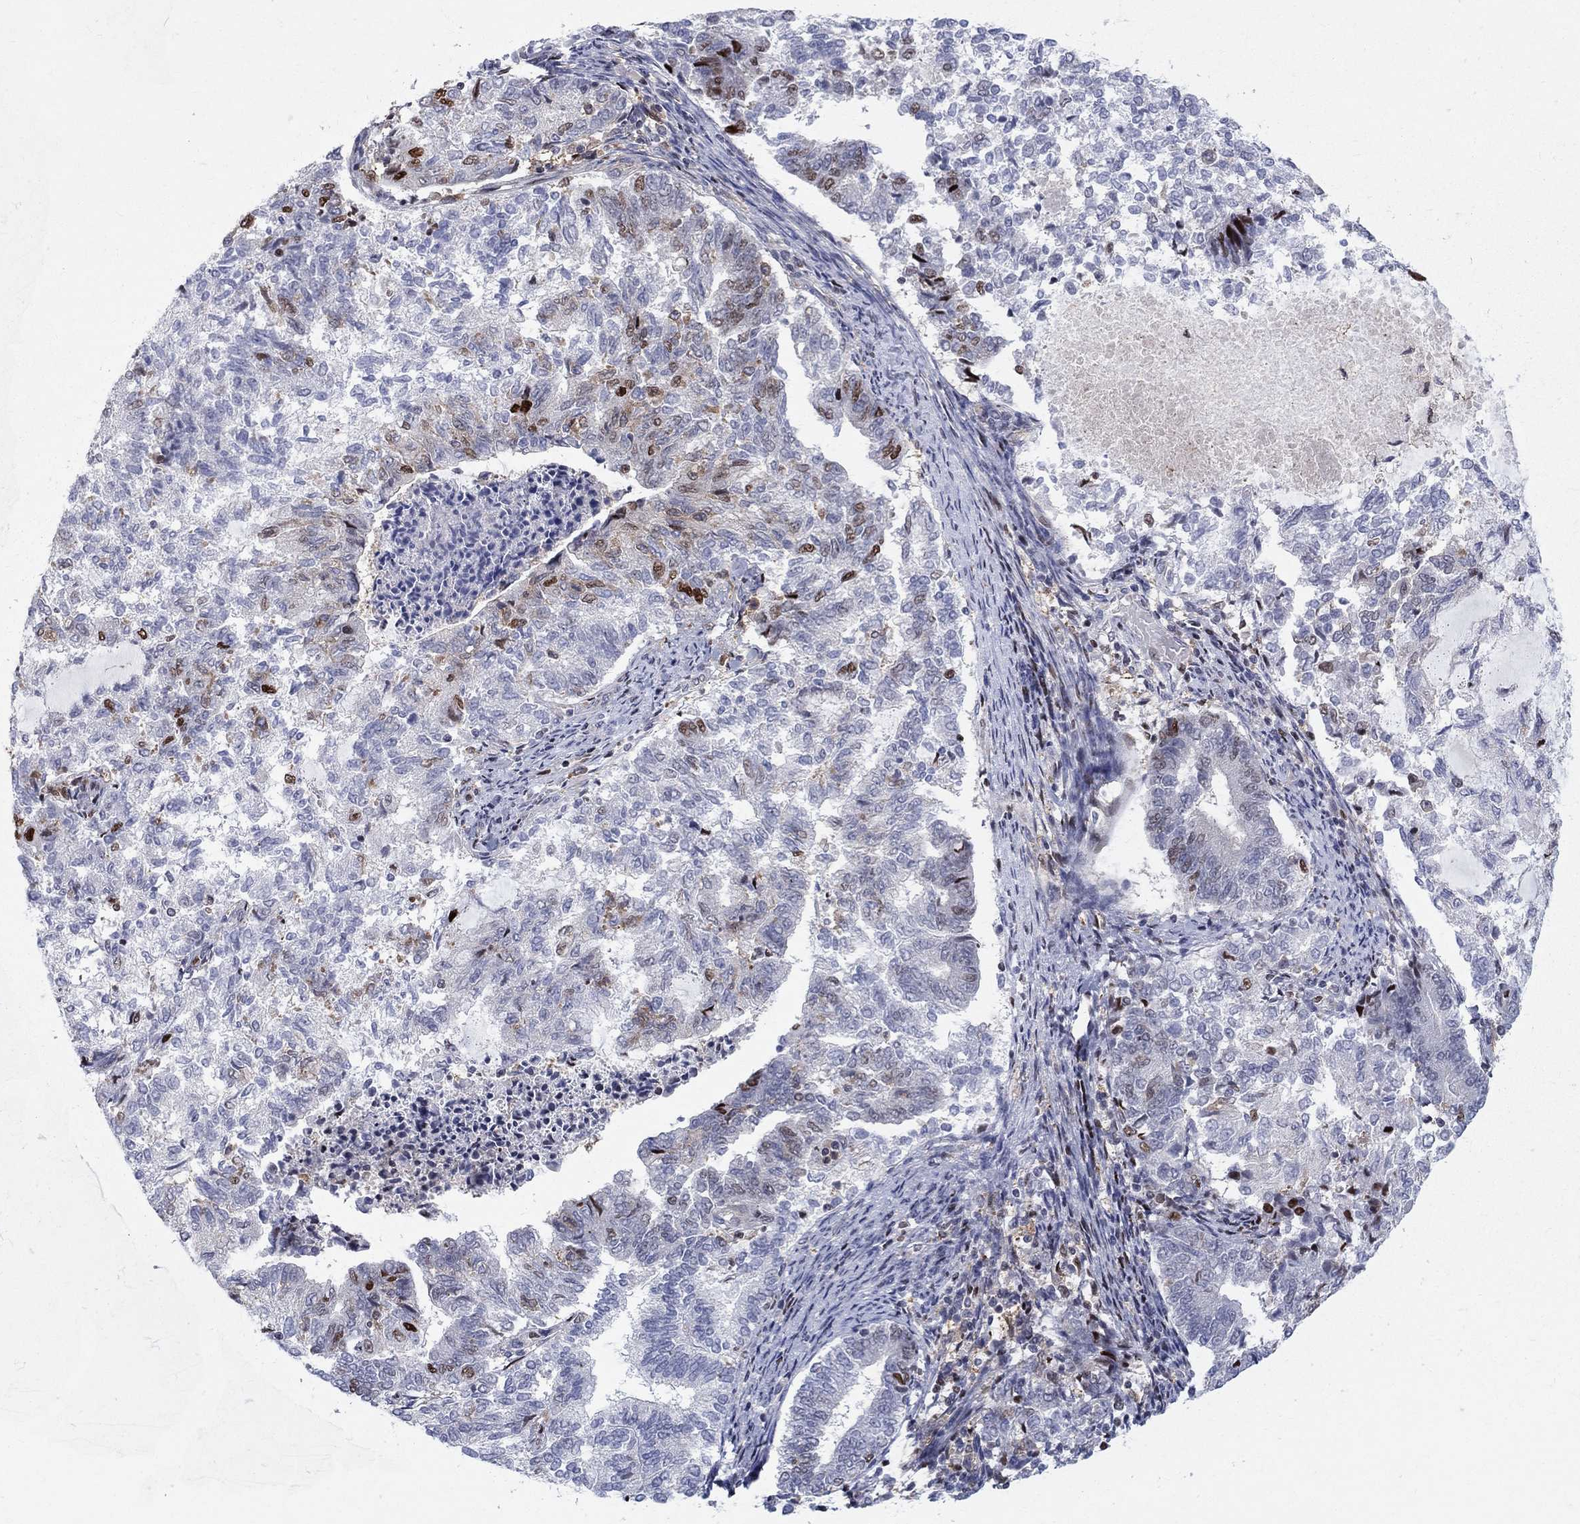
{"staining": {"intensity": "strong", "quantity": "<25%", "location": "nuclear"}, "tissue": "endometrial cancer", "cell_type": "Tumor cells", "image_type": "cancer", "snomed": [{"axis": "morphology", "description": "Adenocarcinoma, NOS"}, {"axis": "topography", "description": "Endometrium"}], "caption": "Protein expression analysis of human endometrial cancer (adenocarcinoma) reveals strong nuclear positivity in about <25% of tumor cells.", "gene": "ZNHIT3", "patient": {"sex": "female", "age": 65}}